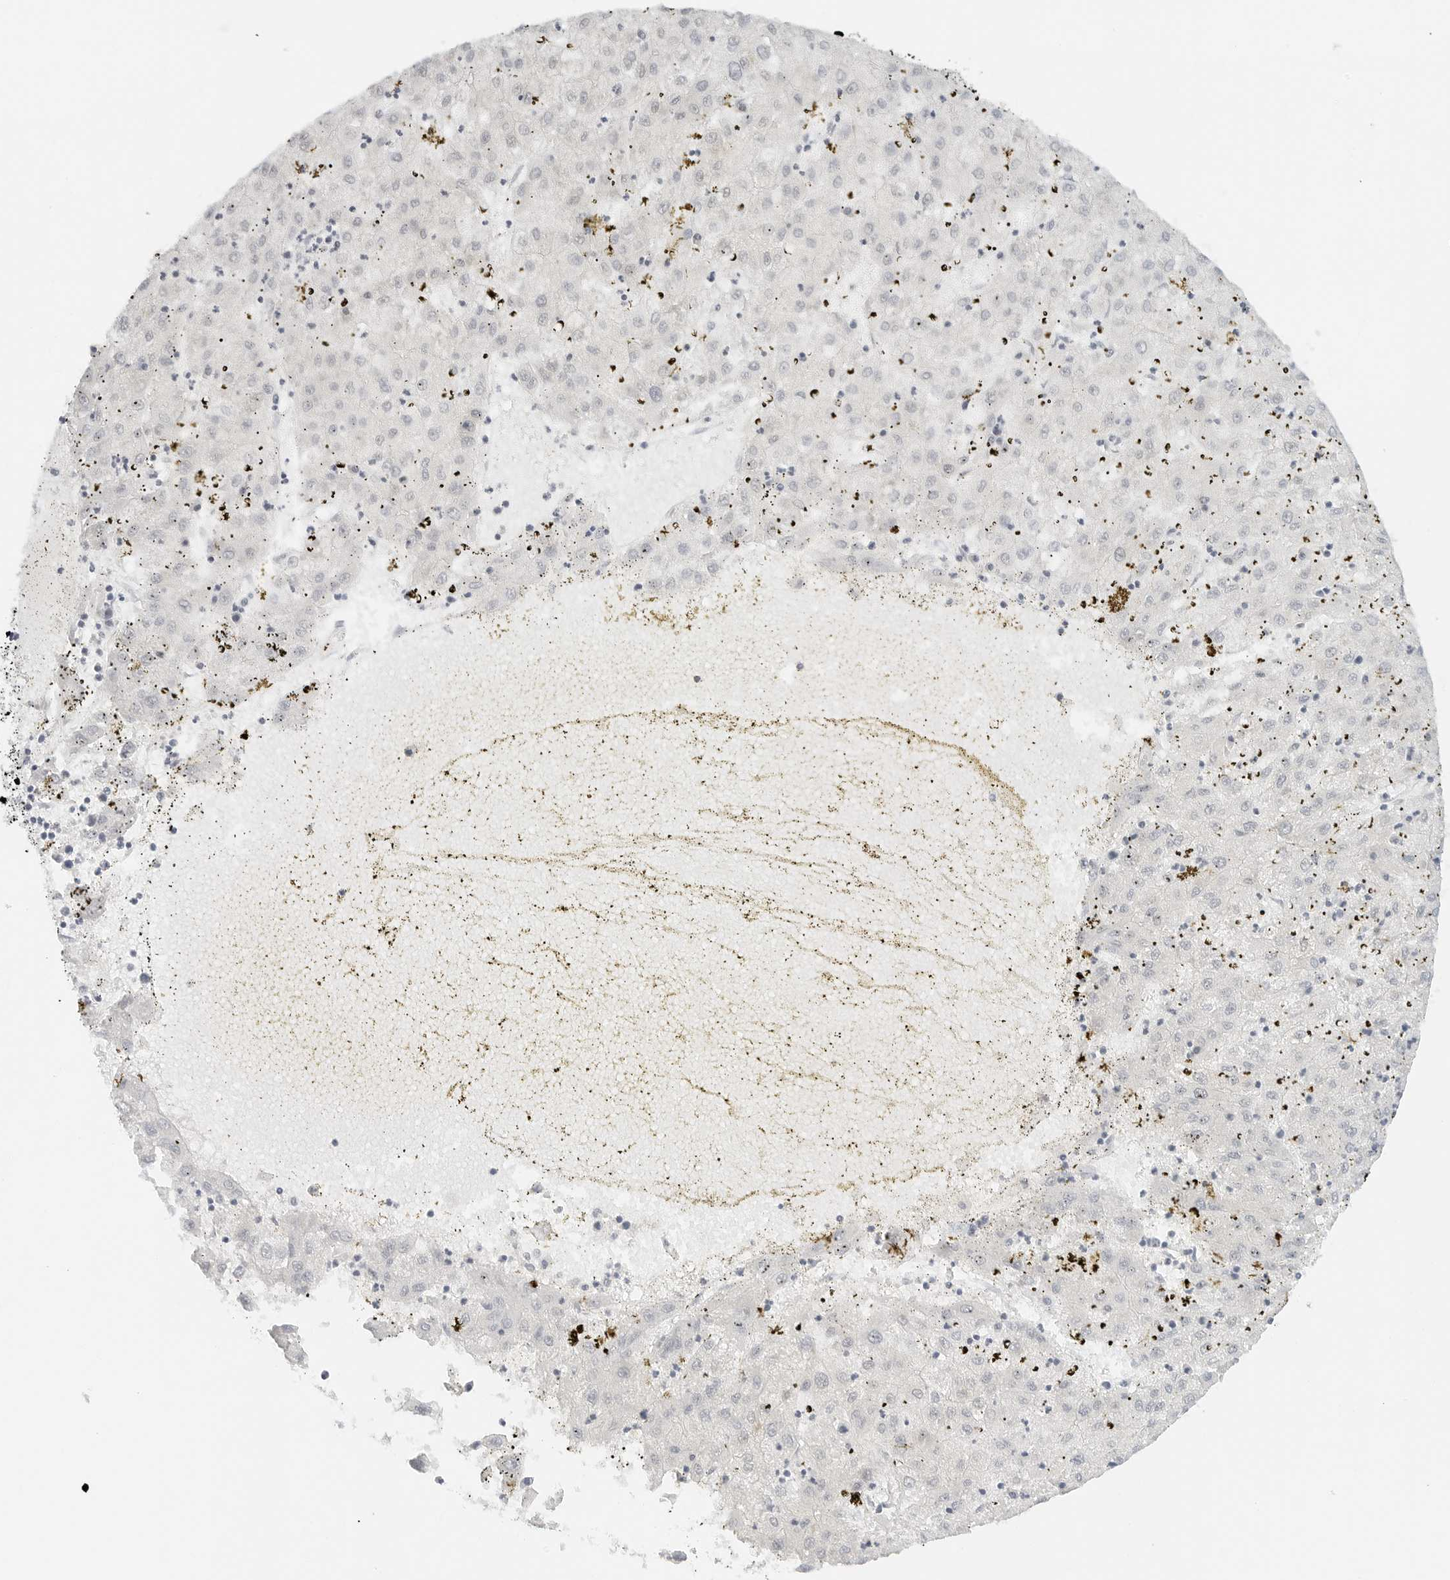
{"staining": {"intensity": "negative", "quantity": "none", "location": "none"}, "tissue": "liver cancer", "cell_type": "Tumor cells", "image_type": "cancer", "snomed": [{"axis": "morphology", "description": "Carcinoma, Hepatocellular, NOS"}, {"axis": "topography", "description": "Liver"}], "caption": "Liver cancer (hepatocellular carcinoma) was stained to show a protein in brown. There is no significant staining in tumor cells.", "gene": "NEO1", "patient": {"sex": "male", "age": 72}}